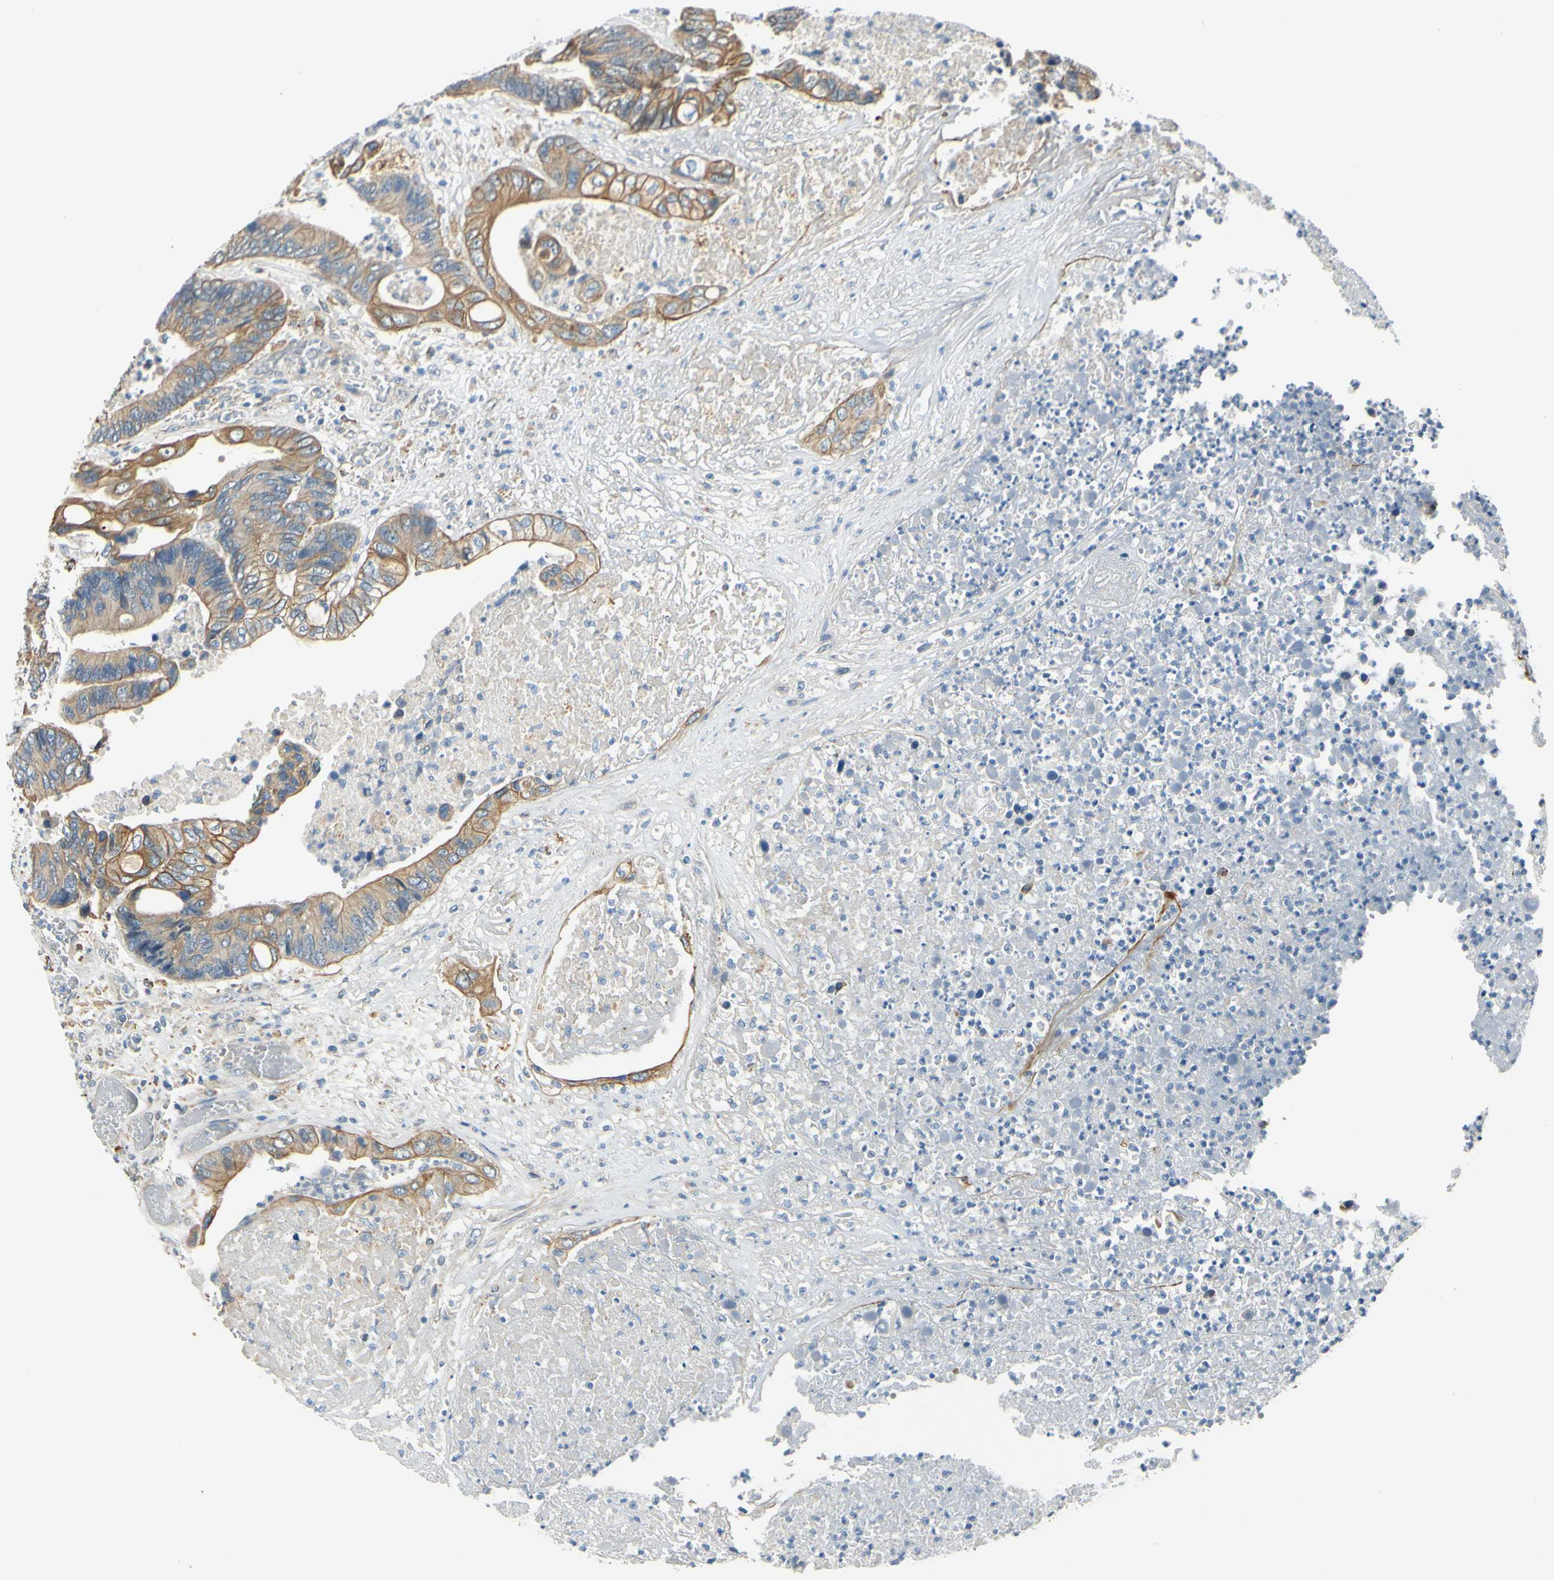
{"staining": {"intensity": "moderate", "quantity": "25%-75%", "location": "cytoplasmic/membranous"}, "tissue": "colorectal cancer", "cell_type": "Tumor cells", "image_type": "cancer", "snomed": [{"axis": "morphology", "description": "Adenocarcinoma, NOS"}, {"axis": "topography", "description": "Rectum"}], "caption": "High-magnification brightfield microscopy of colorectal cancer stained with DAB (brown) and counterstained with hematoxylin (blue). tumor cells exhibit moderate cytoplasmic/membranous expression is identified in approximately25%-75% of cells.", "gene": "LAMA3", "patient": {"sex": "male", "age": 55}}